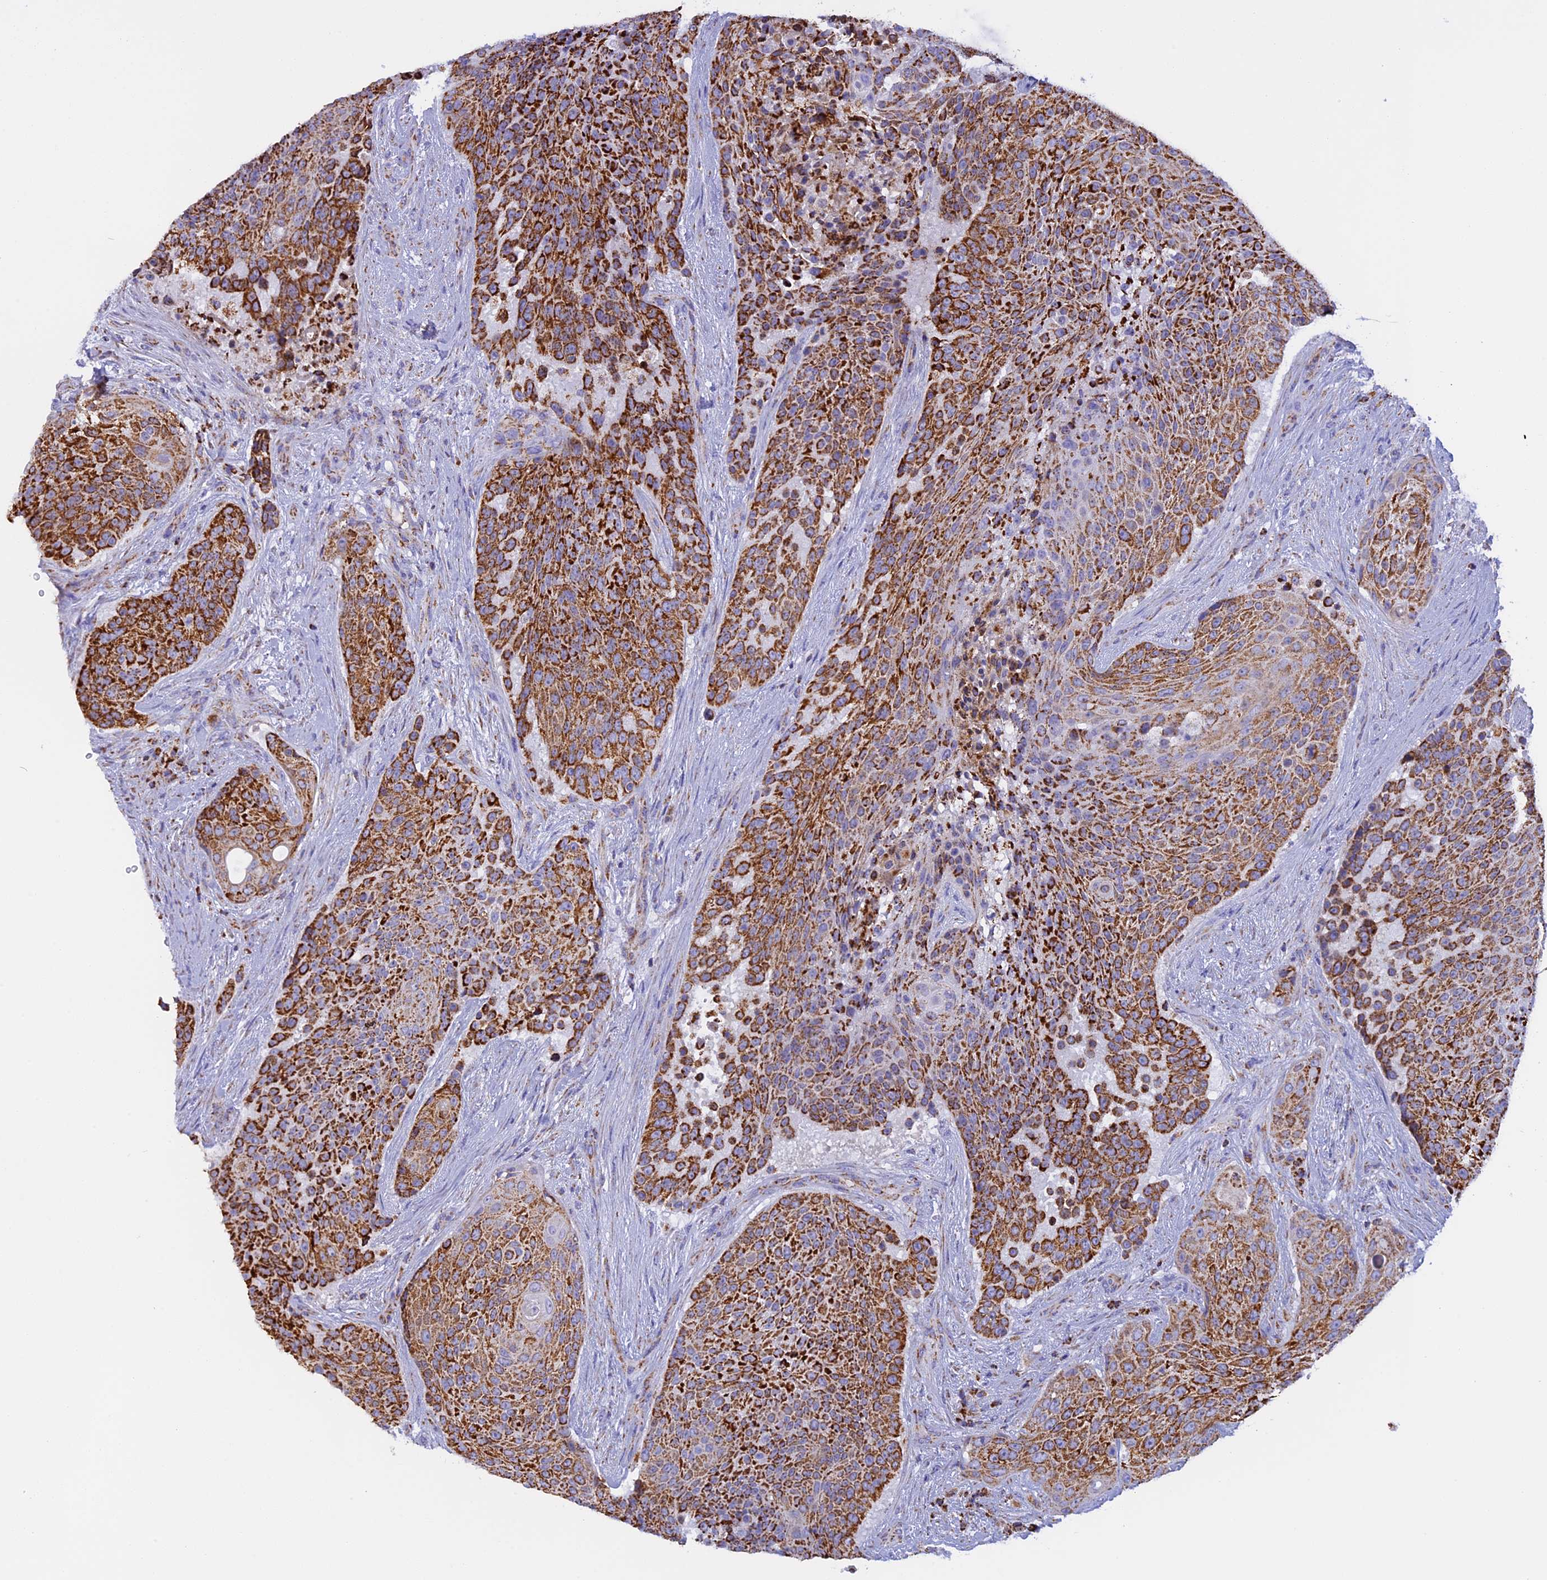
{"staining": {"intensity": "strong", "quantity": ">75%", "location": "cytoplasmic/membranous"}, "tissue": "urothelial cancer", "cell_type": "Tumor cells", "image_type": "cancer", "snomed": [{"axis": "morphology", "description": "Urothelial carcinoma, High grade"}, {"axis": "topography", "description": "Urinary bladder"}], "caption": "A histopathology image of urothelial cancer stained for a protein displays strong cytoplasmic/membranous brown staining in tumor cells.", "gene": "KCNG1", "patient": {"sex": "female", "age": 63}}